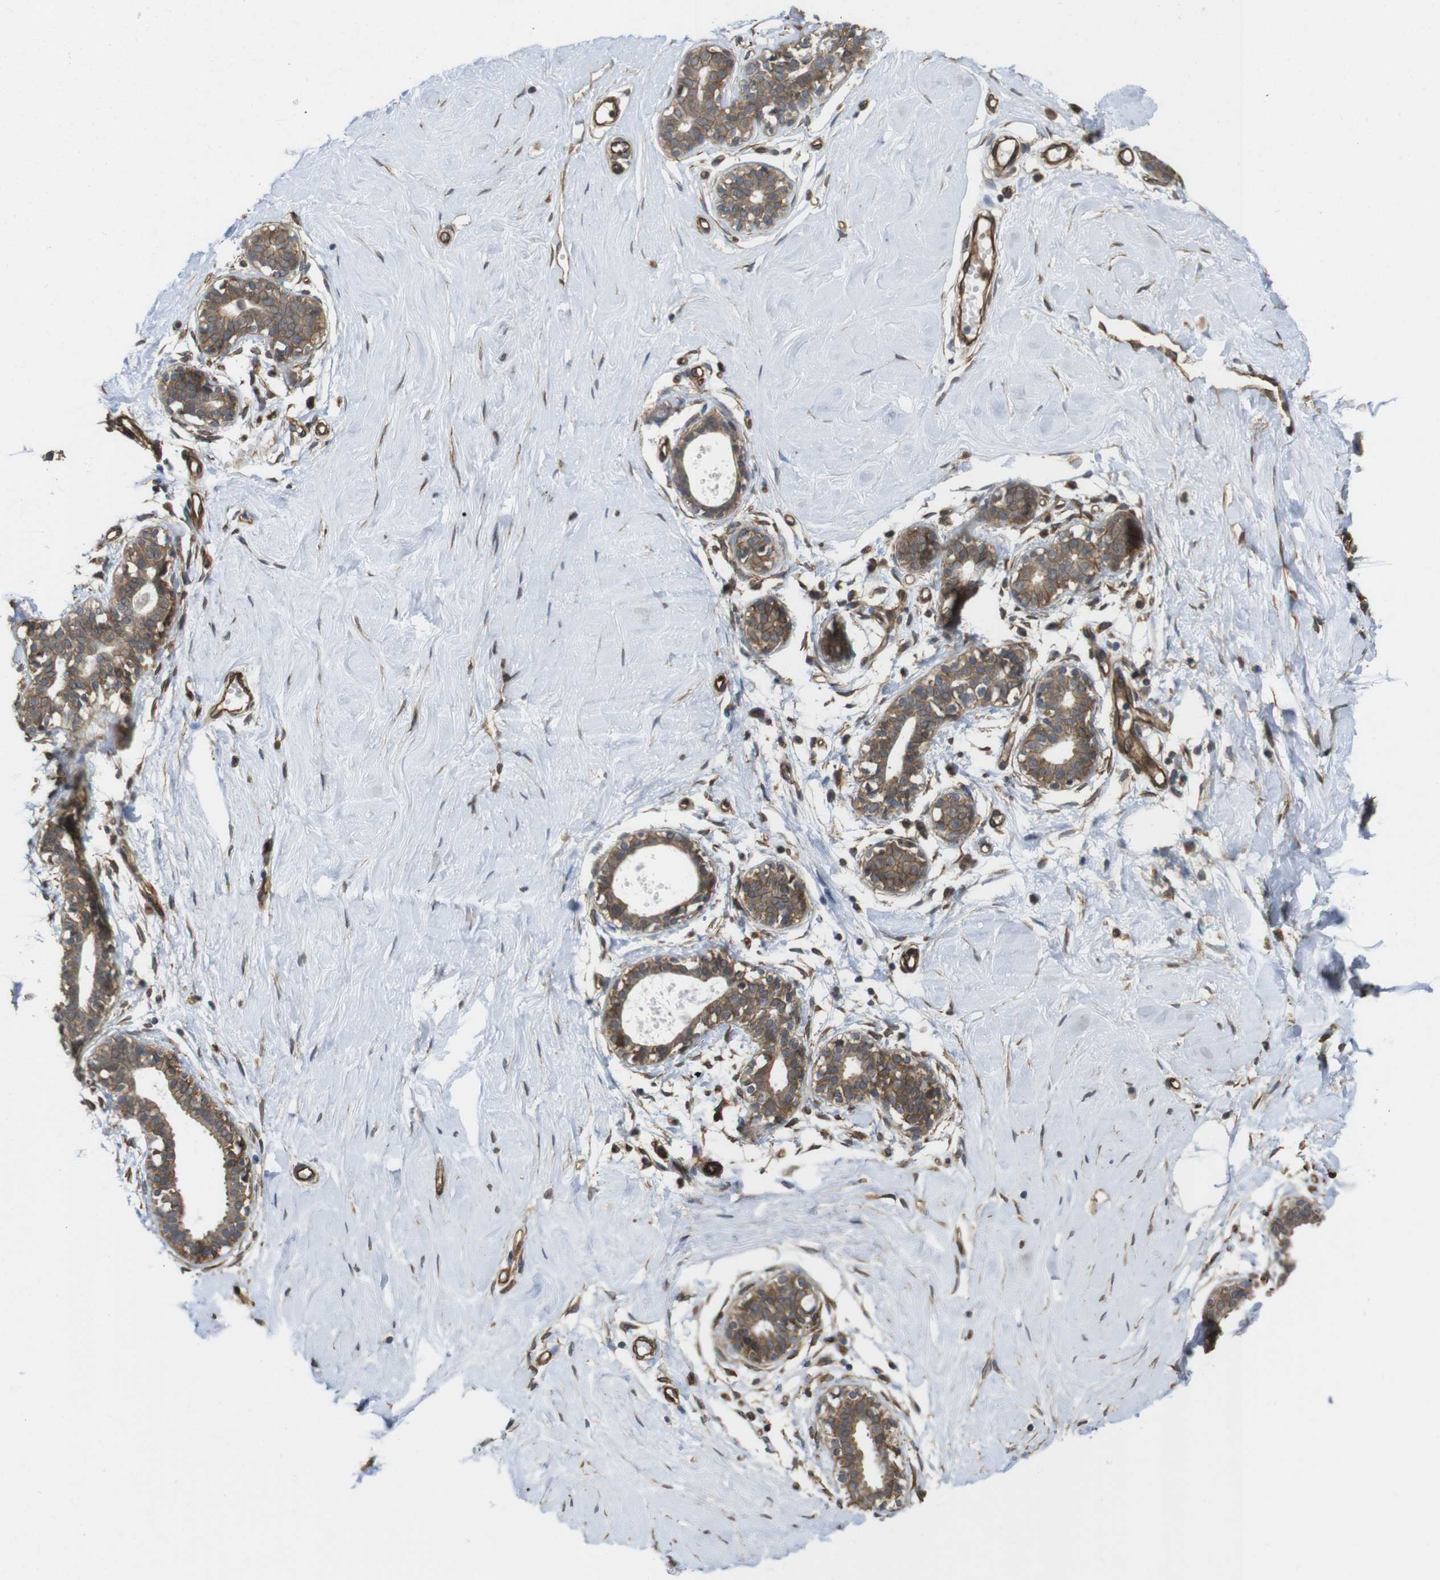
{"staining": {"intensity": "weak", "quantity": "25%-75%", "location": "cytoplasmic/membranous"}, "tissue": "breast", "cell_type": "Adipocytes", "image_type": "normal", "snomed": [{"axis": "morphology", "description": "Normal tissue, NOS"}, {"axis": "topography", "description": "Breast"}], "caption": "Immunohistochemistry (IHC) staining of unremarkable breast, which shows low levels of weak cytoplasmic/membranous positivity in approximately 25%-75% of adipocytes indicating weak cytoplasmic/membranous protein positivity. The staining was performed using DAB (brown) for protein detection and nuclei were counterstained in hematoxylin (blue).", "gene": "ZDHHC5", "patient": {"sex": "female", "age": 23}}